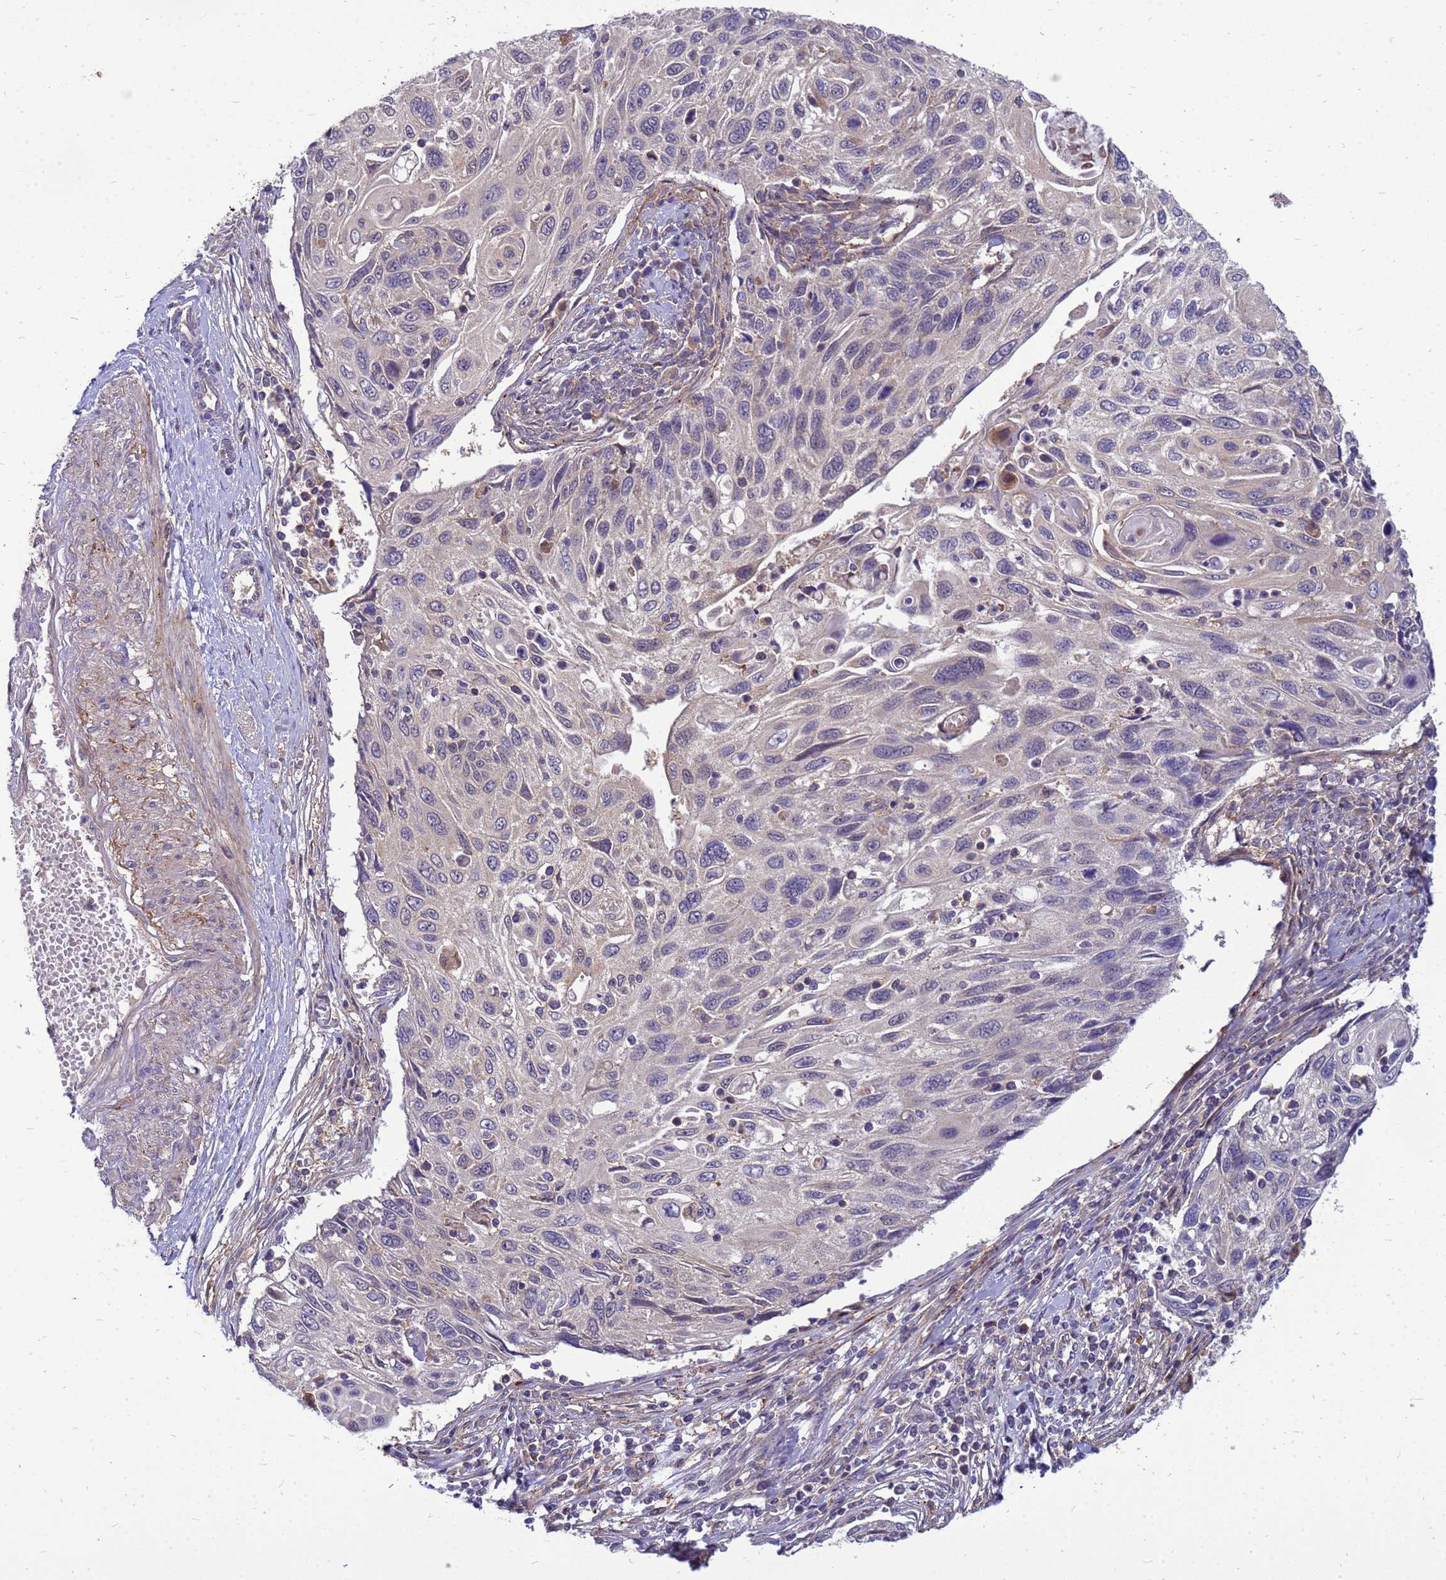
{"staining": {"intensity": "negative", "quantity": "none", "location": "none"}, "tissue": "cervical cancer", "cell_type": "Tumor cells", "image_type": "cancer", "snomed": [{"axis": "morphology", "description": "Squamous cell carcinoma, NOS"}, {"axis": "topography", "description": "Cervix"}], "caption": "Tumor cells are negative for brown protein staining in squamous cell carcinoma (cervical).", "gene": "ENOPH1", "patient": {"sex": "female", "age": 70}}